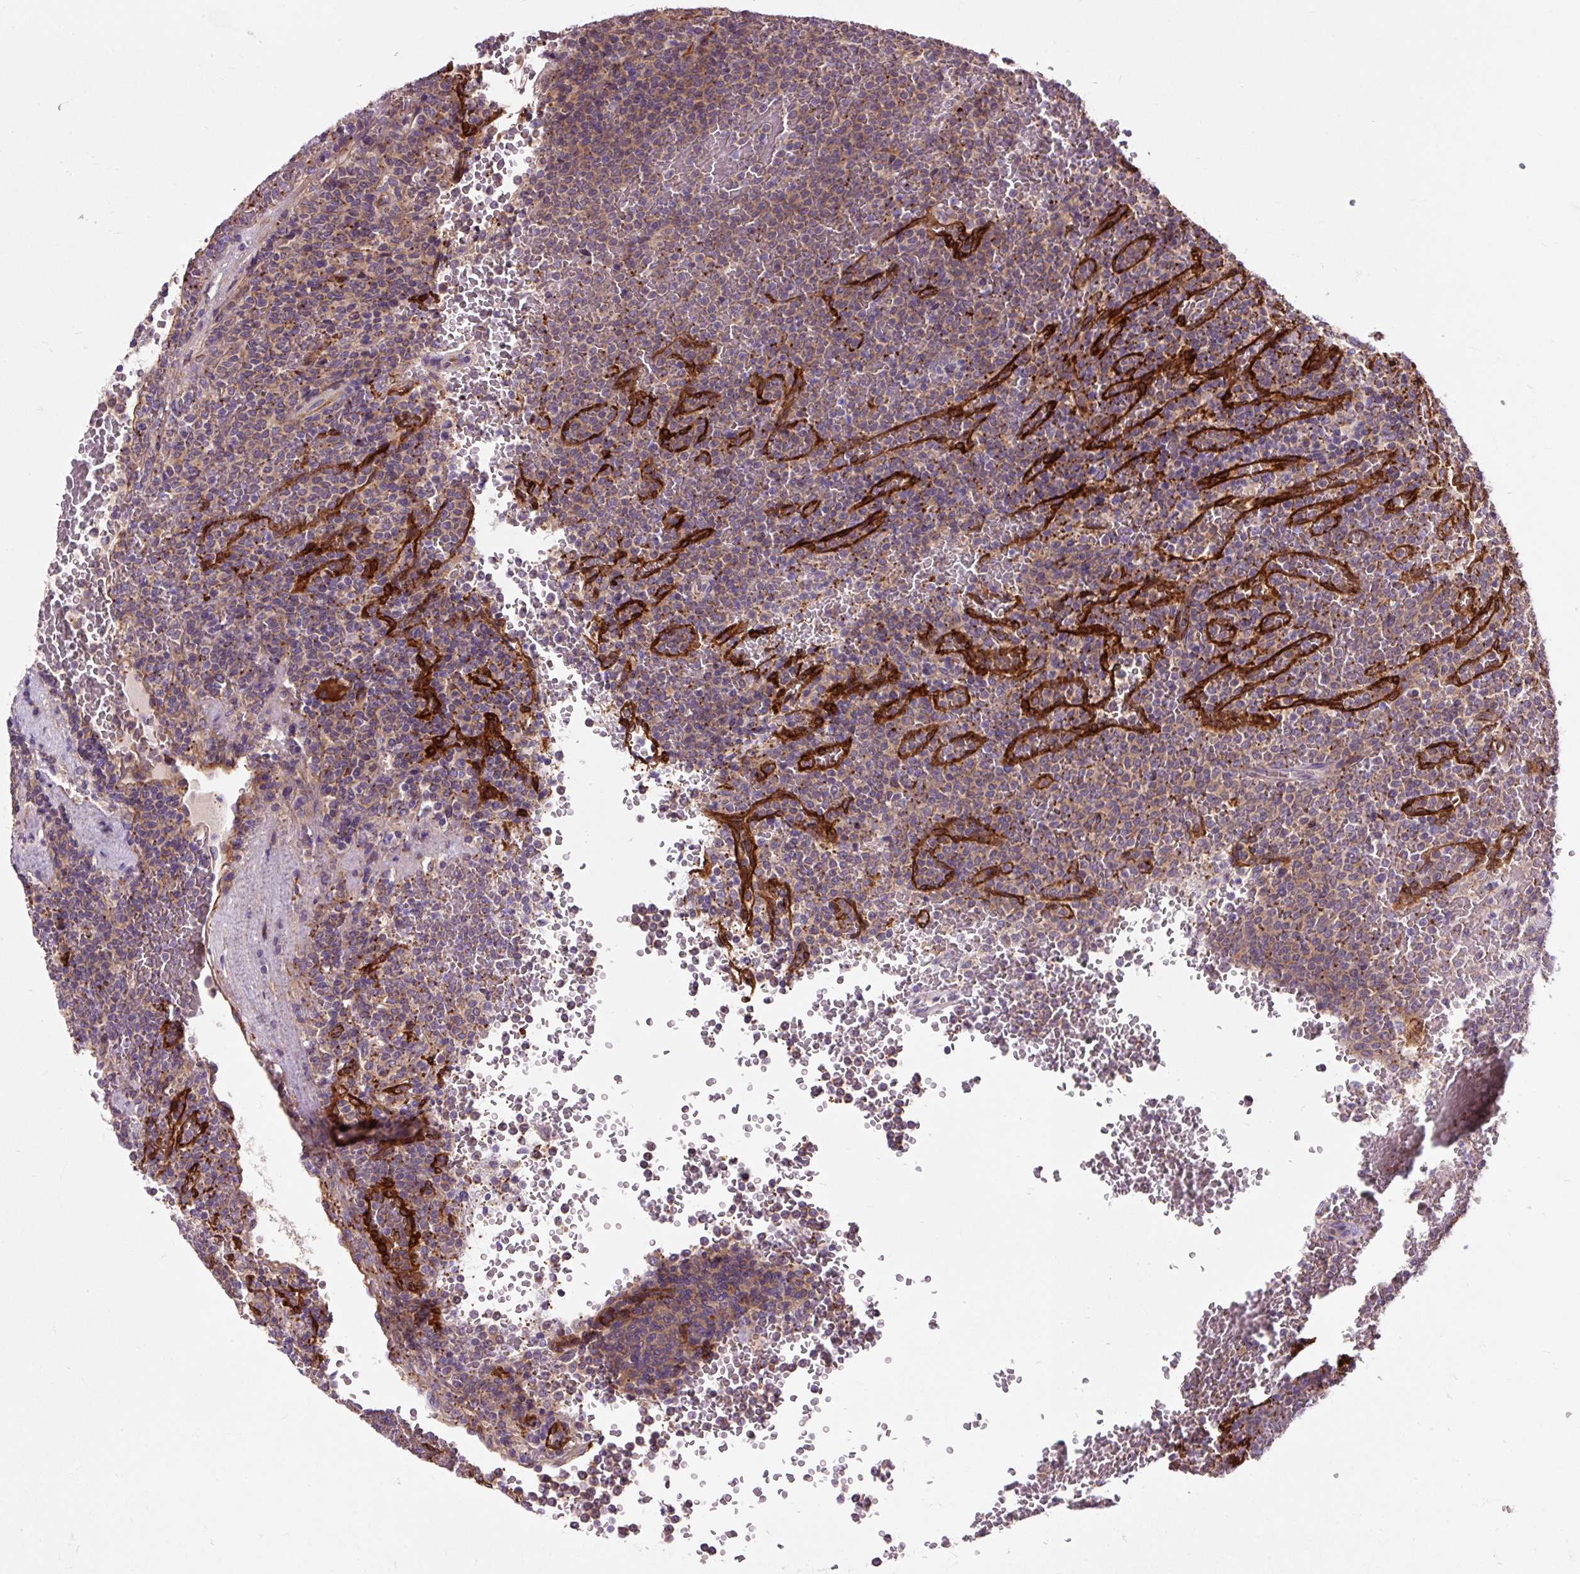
{"staining": {"intensity": "weak", "quantity": ">75%", "location": "cytoplasmic/membranous"}, "tissue": "lymphoma", "cell_type": "Tumor cells", "image_type": "cancer", "snomed": [{"axis": "morphology", "description": "Malignant lymphoma, non-Hodgkin's type, Low grade"}, {"axis": "topography", "description": "Spleen"}], "caption": "Immunohistochemical staining of low-grade malignant lymphoma, non-Hodgkin's type reveals low levels of weak cytoplasmic/membranous protein expression in about >75% of tumor cells.", "gene": "PCDHGB3", "patient": {"sex": "male", "age": 60}}